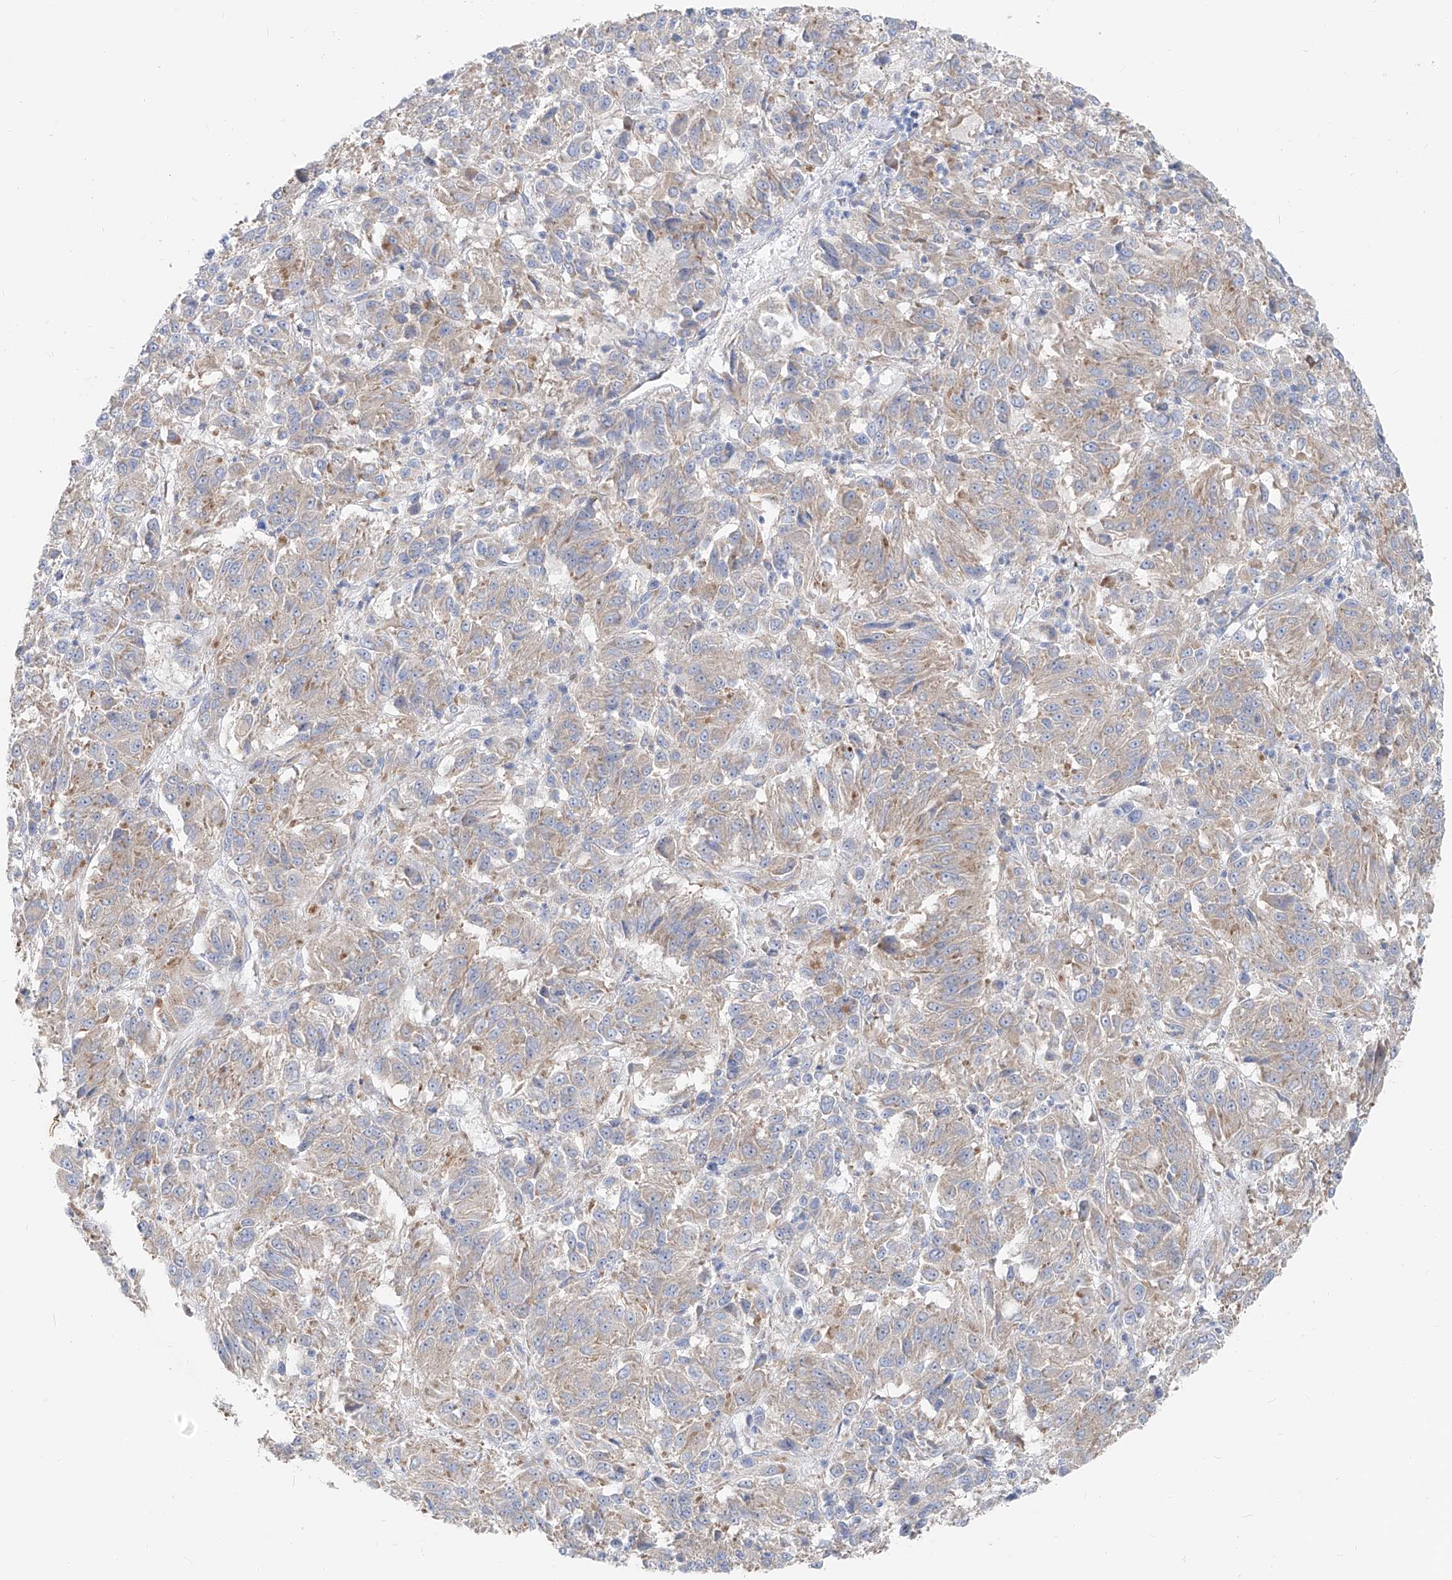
{"staining": {"intensity": "negative", "quantity": "none", "location": "none"}, "tissue": "melanoma", "cell_type": "Tumor cells", "image_type": "cancer", "snomed": [{"axis": "morphology", "description": "Malignant melanoma, Metastatic site"}, {"axis": "topography", "description": "Lung"}], "caption": "A photomicrograph of melanoma stained for a protein exhibits no brown staining in tumor cells. Brightfield microscopy of immunohistochemistry (IHC) stained with DAB (3,3'-diaminobenzidine) (brown) and hematoxylin (blue), captured at high magnification.", "gene": "UFL1", "patient": {"sex": "male", "age": 64}}